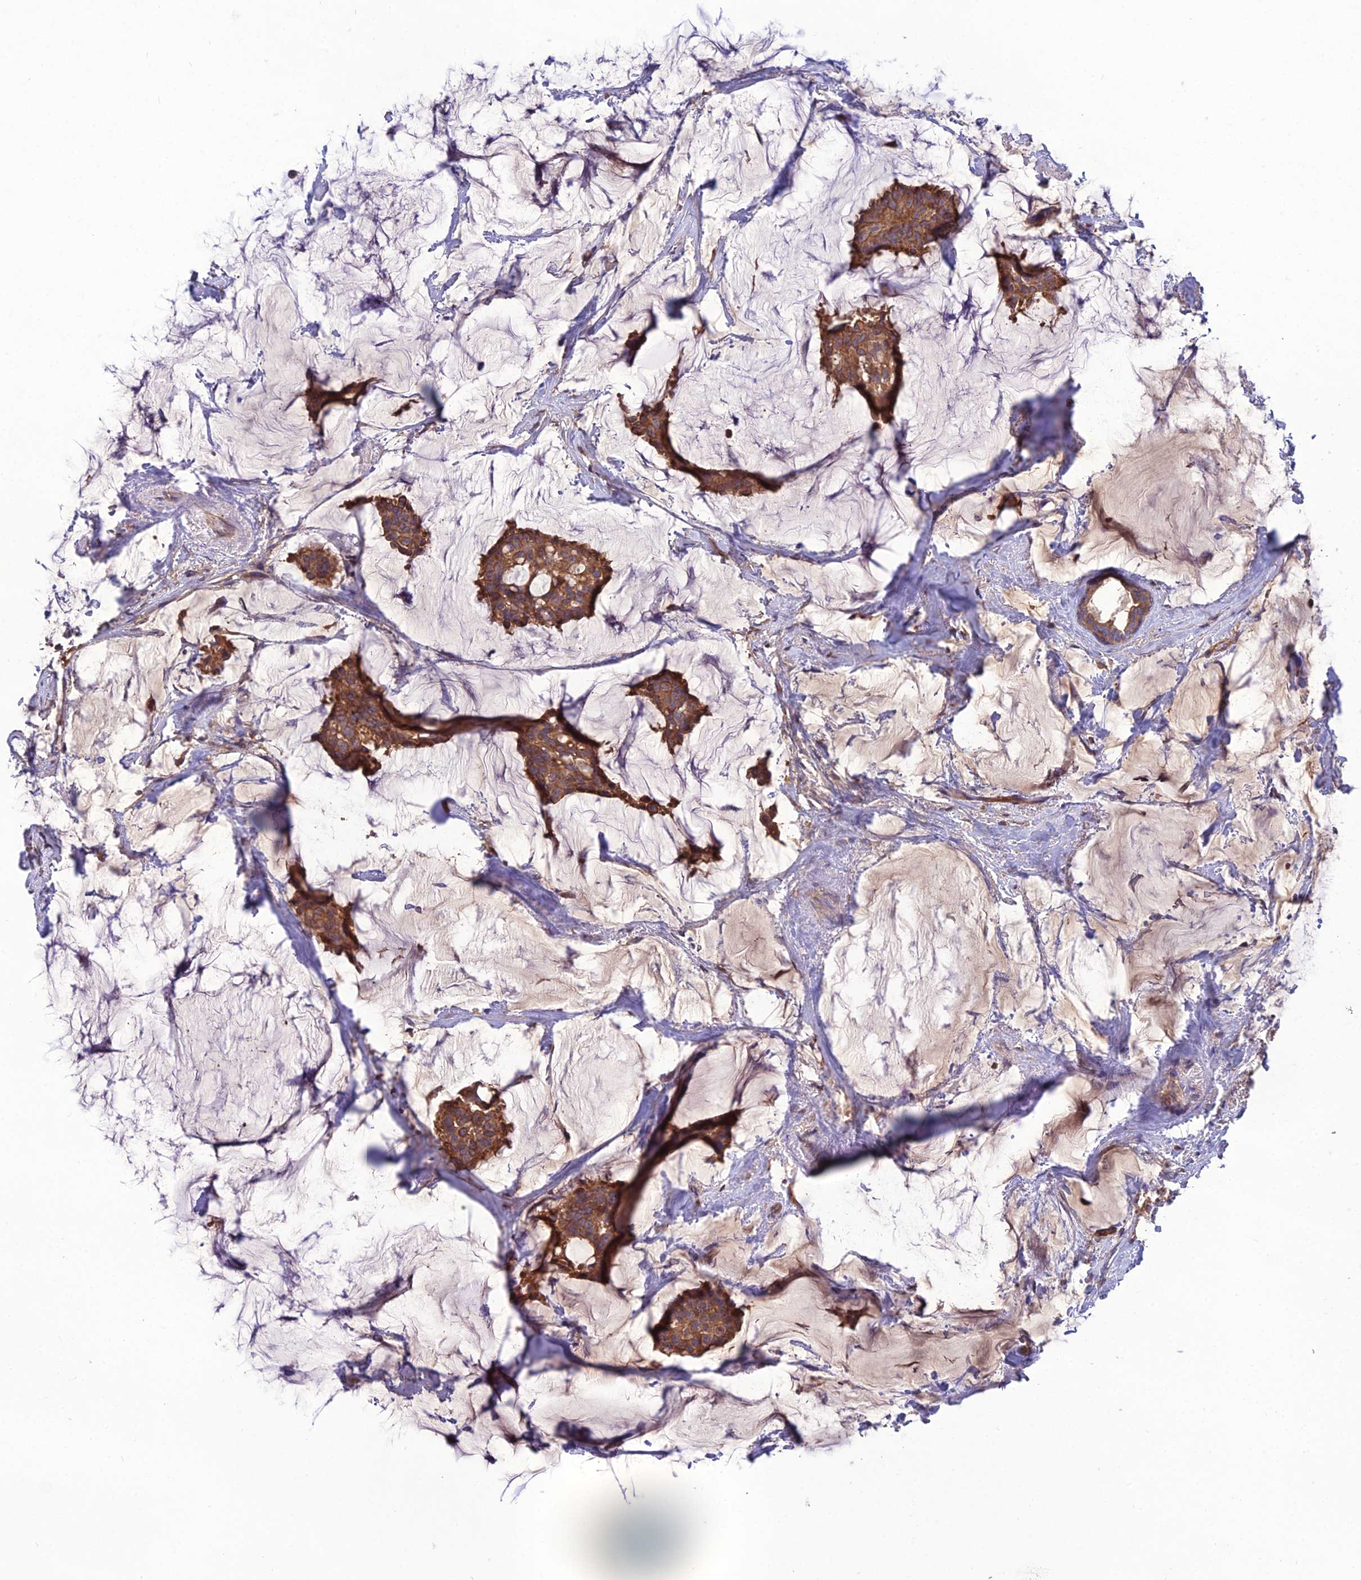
{"staining": {"intensity": "moderate", "quantity": ">75%", "location": "cytoplasmic/membranous"}, "tissue": "breast cancer", "cell_type": "Tumor cells", "image_type": "cancer", "snomed": [{"axis": "morphology", "description": "Duct carcinoma"}, {"axis": "topography", "description": "Breast"}], "caption": "Immunohistochemical staining of breast intraductal carcinoma shows moderate cytoplasmic/membranous protein staining in approximately >75% of tumor cells. (DAB = brown stain, brightfield microscopy at high magnification).", "gene": "GALR2", "patient": {"sex": "female", "age": 93}}